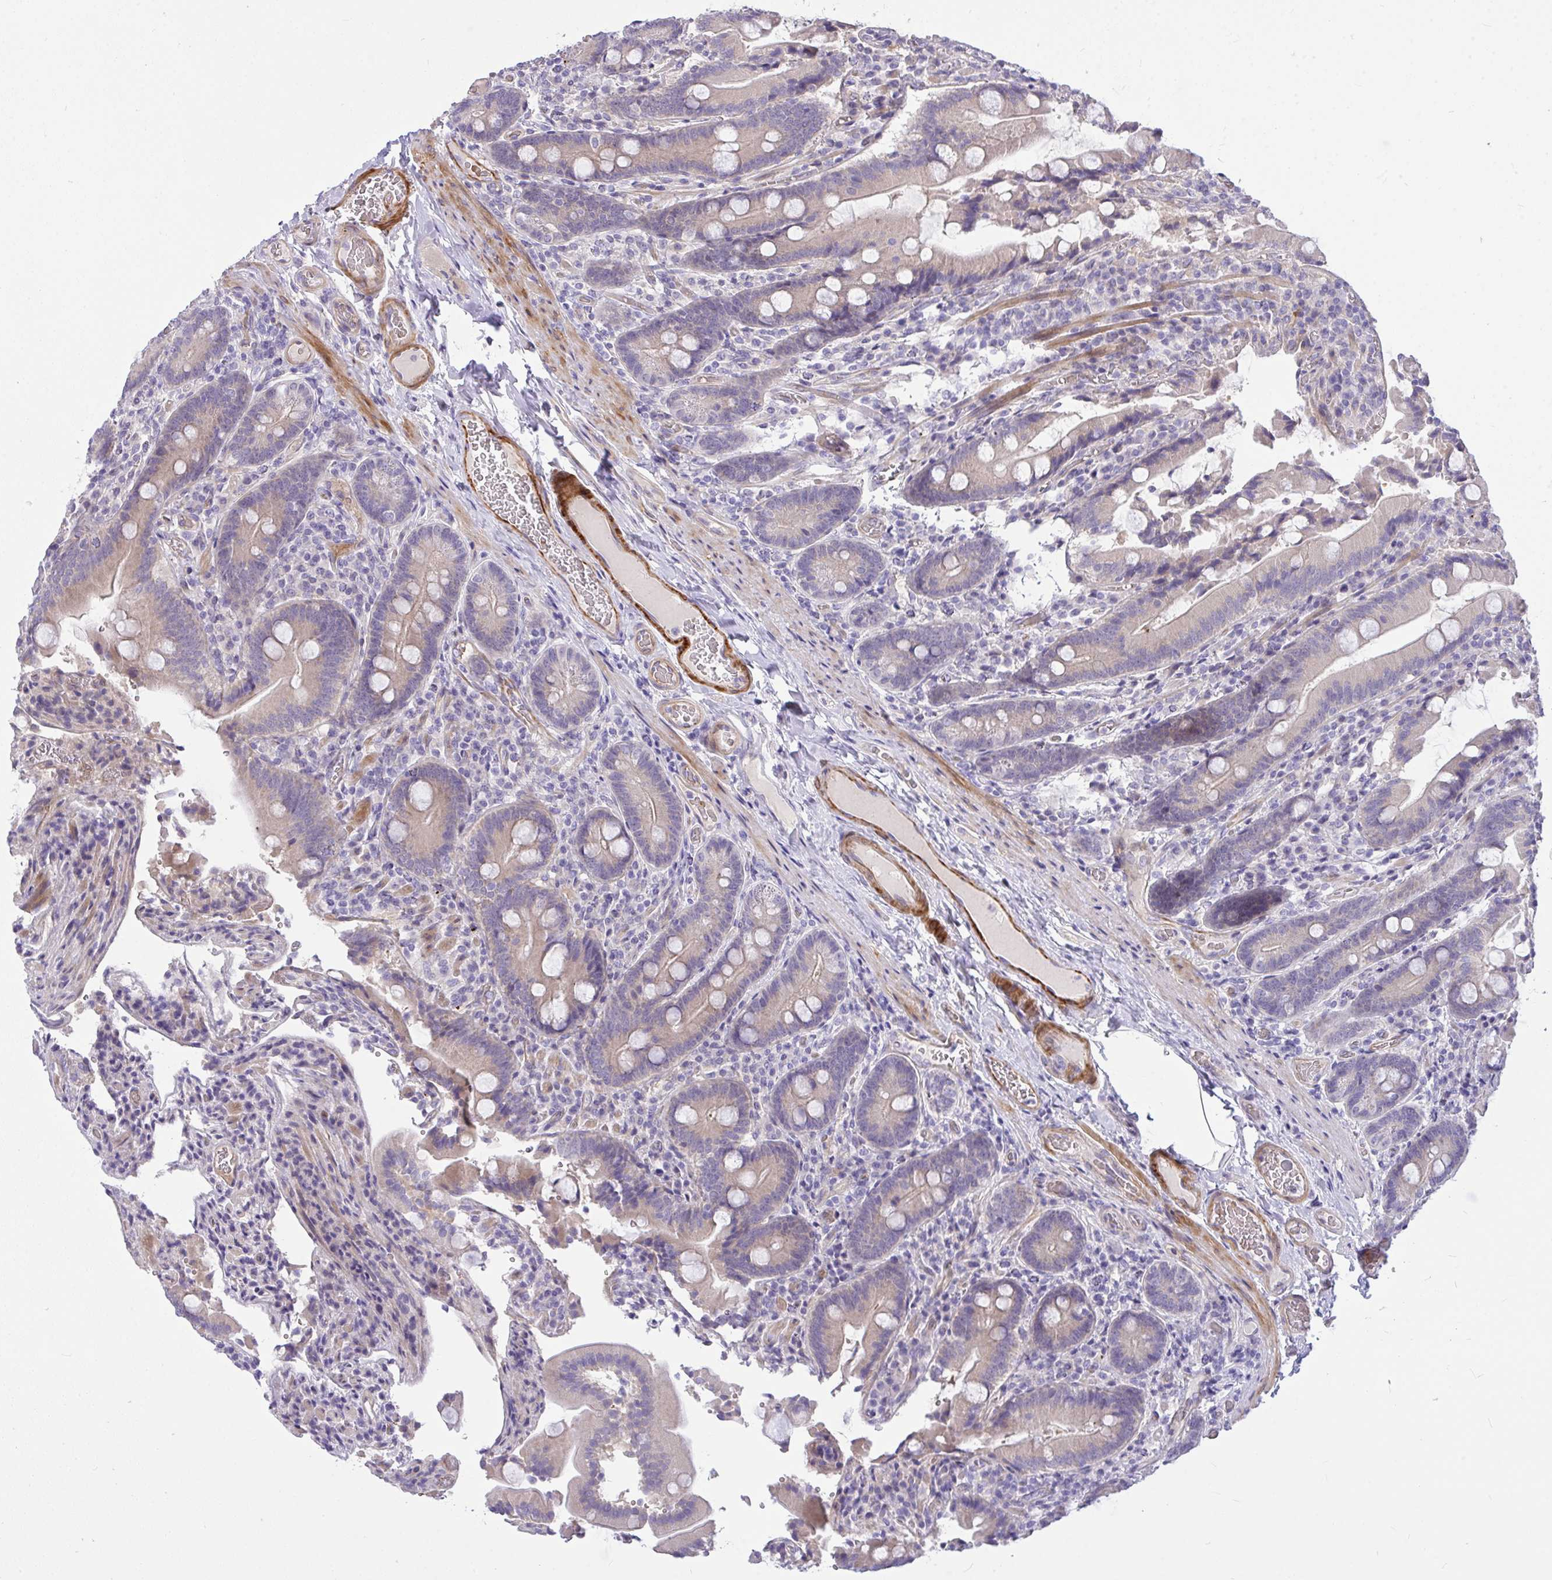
{"staining": {"intensity": "weak", "quantity": "25%-75%", "location": "cytoplasmic/membranous"}, "tissue": "duodenum", "cell_type": "Glandular cells", "image_type": "normal", "snomed": [{"axis": "morphology", "description": "Normal tissue, NOS"}, {"axis": "topography", "description": "Duodenum"}], "caption": "The photomicrograph exhibits immunohistochemical staining of normal duodenum. There is weak cytoplasmic/membranous positivity is seen in about 25%-75% of glandular cells.", "gene": "MOCS1", "patient": {"sex": "female", "age": 62}}